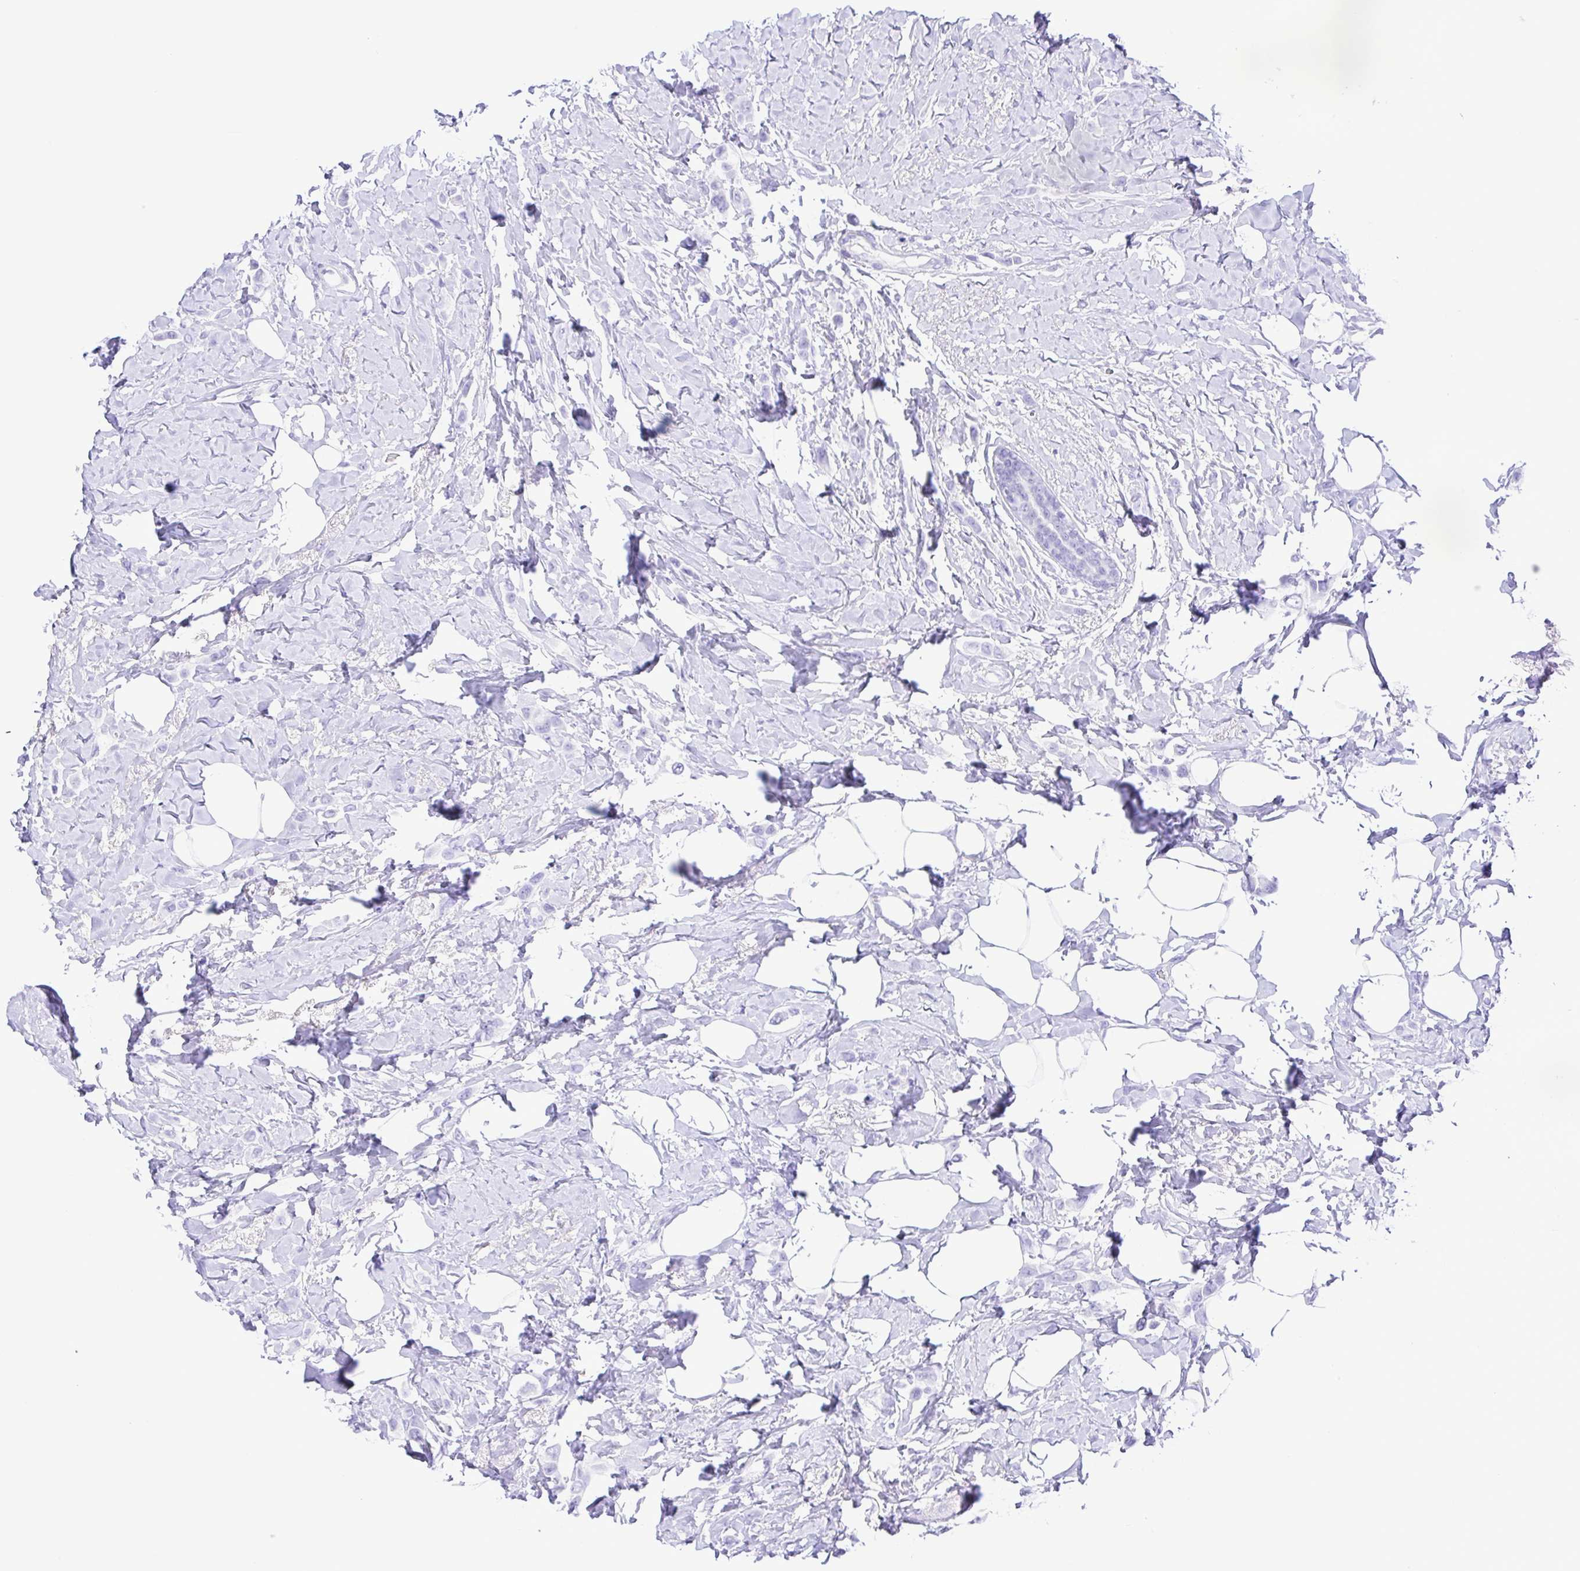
{"staining": {"intensity": "negative", "quantity": "none", "location": "none"}, "tissue": "breast cancer", "cell_type": "Tumor cells", "image_type": "cancer", "snomed": [{"axis": "morphology", "description": "Lobular carcinoma"}, {"axis": "topography", "description": "Breast"}], "caption": "Lobular carcinoma (breast) was stained to show a protein in brown. There is no significant staining in tumor cells.", "gene": "ERP27", "patient": {"sex": "female", "age": 66}}